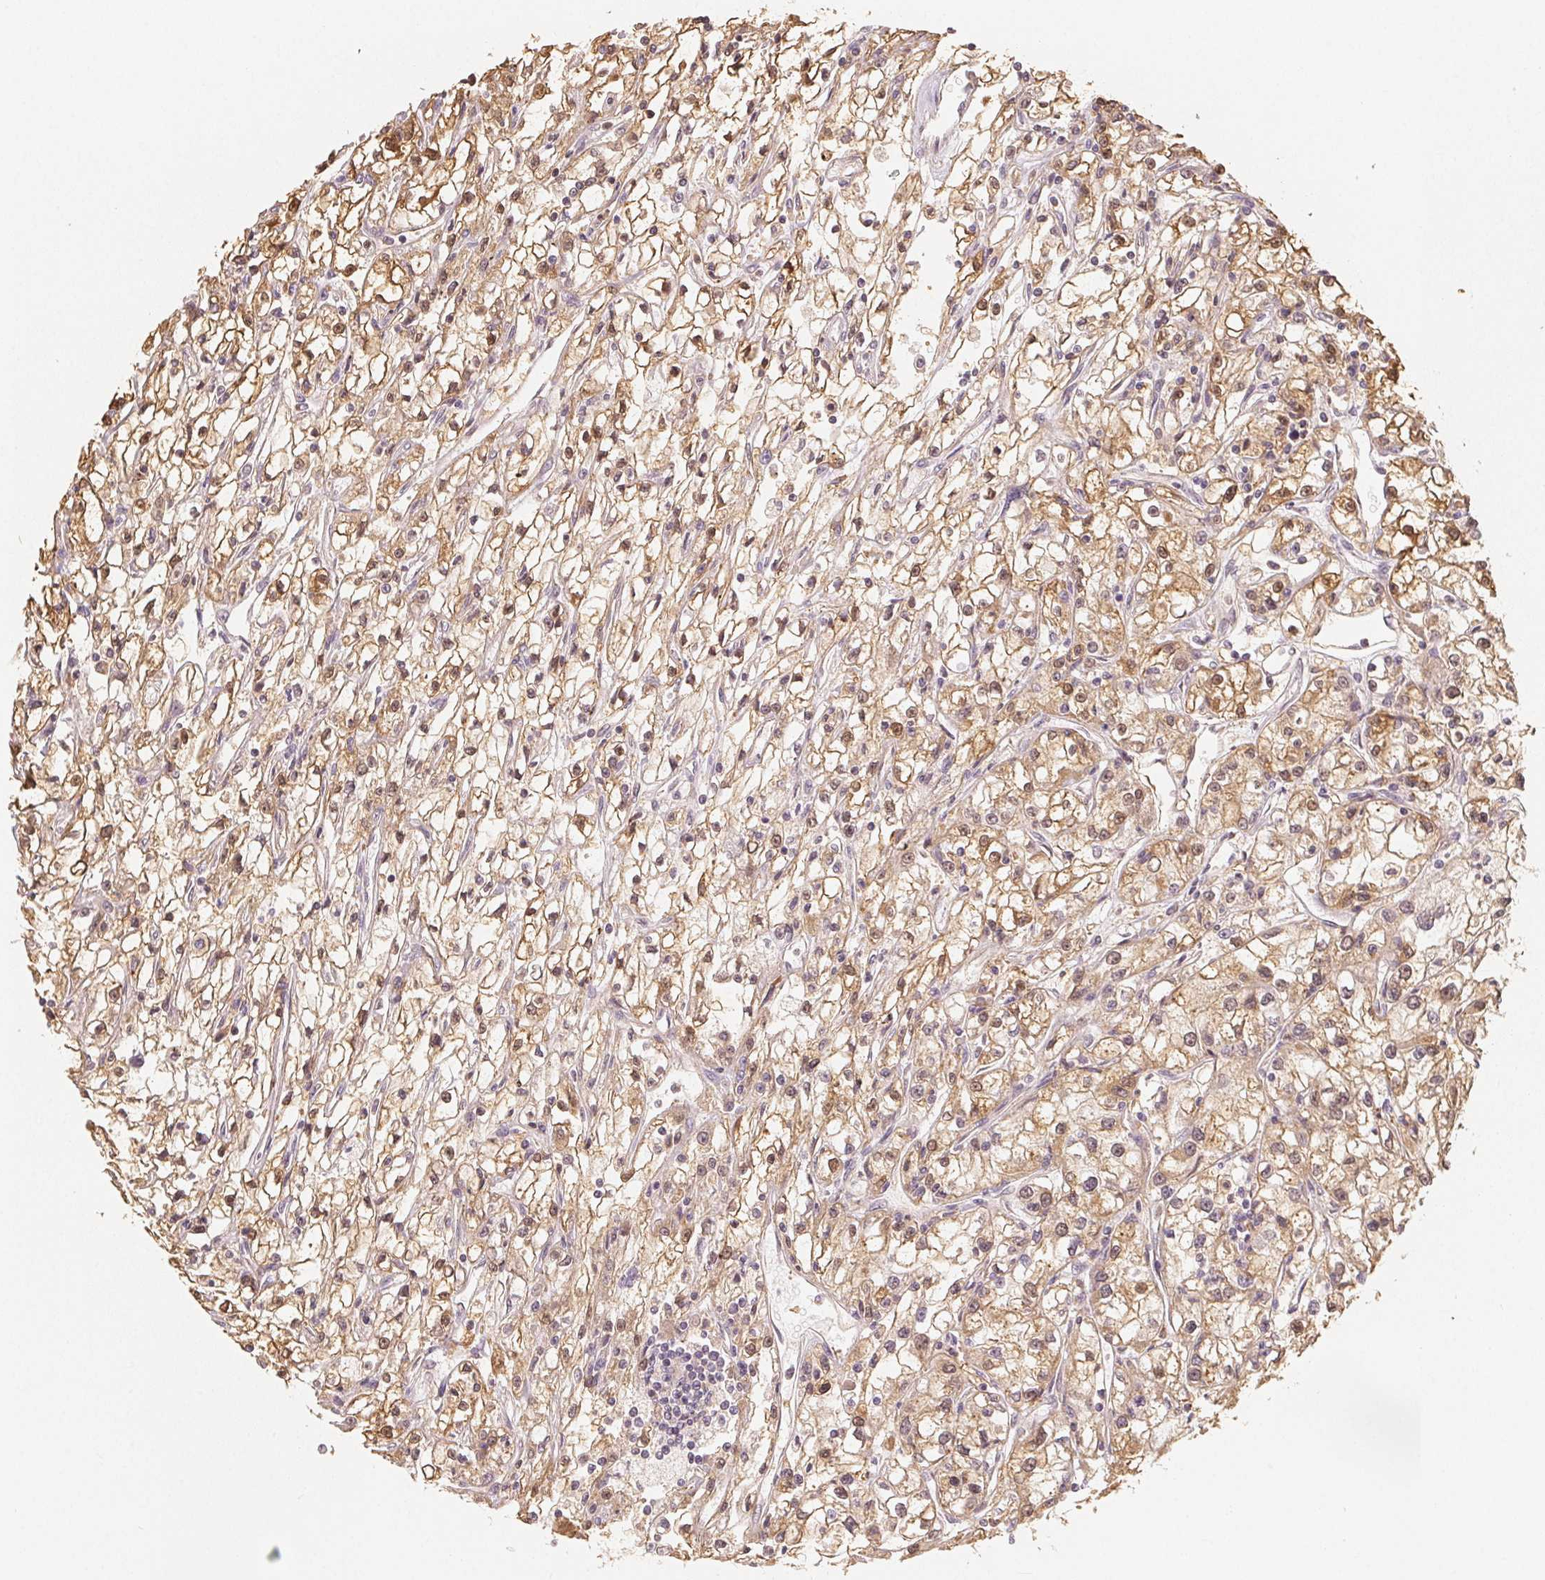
{"staining": {"intensity": "moderate", "quantity": ">75%", "location": "cytoplasmic/membranous,nuclear"}, "tissue": "renal cancer", "cell_type": "Tumor cells", "image_type": "cancer", "snomed": [{"axis": "morphology", "description": "Adenocarcinoma, NOS"}, {"axis": "topography", "description": "Kidney"}], "caption": "Protein expression analysis of human renal cancer reveals moderate cytoplasmic/membranous and nuclear positivity in approximately >75% of tumor cells.", "gene": "GUSB", "patient": {"sex": "female", "age": 59}}